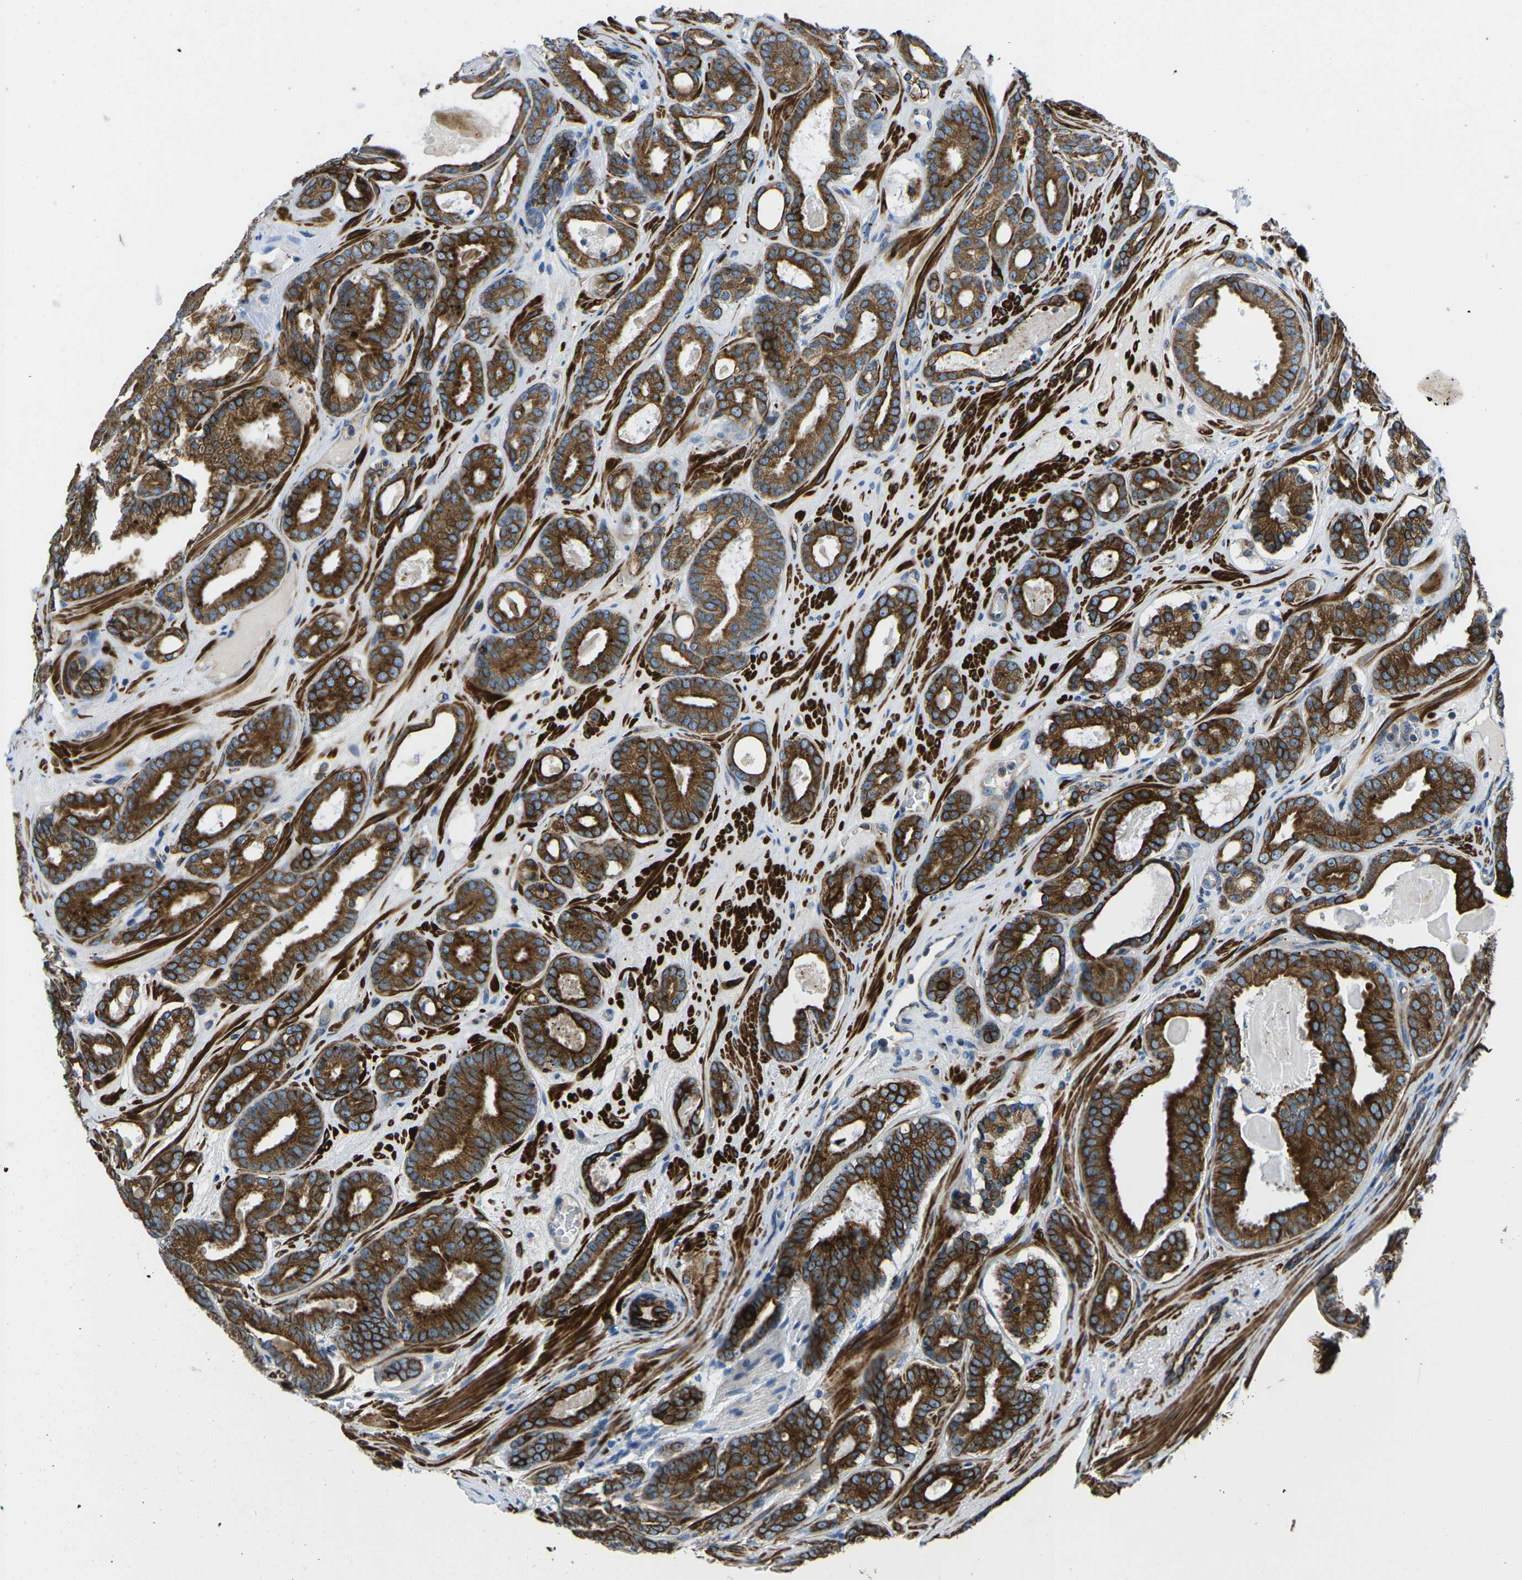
{"staining": {"intensity": "strong", "quantity": ">75%", "location": "cytoplasmic/membranous"}, "tissue": "prostate cancer", "cell_type": "Tumor cells", "image_type": "cancer", "snomed": [{"axis": "morphology", "description": "Adenocarcinoma, High grade"}, {"axis": "topography", "description": "Prostate"}], "caption": "There is high levels of strong cytoplasmic/membranous positivity in tumor cells of prostate cancer (high-grade adenocarcinoma), as demonstrated by immunohistochemical staining (brown color).", "gene": "KCNJ15", "patient": {"sex": "male", "age": 60}}